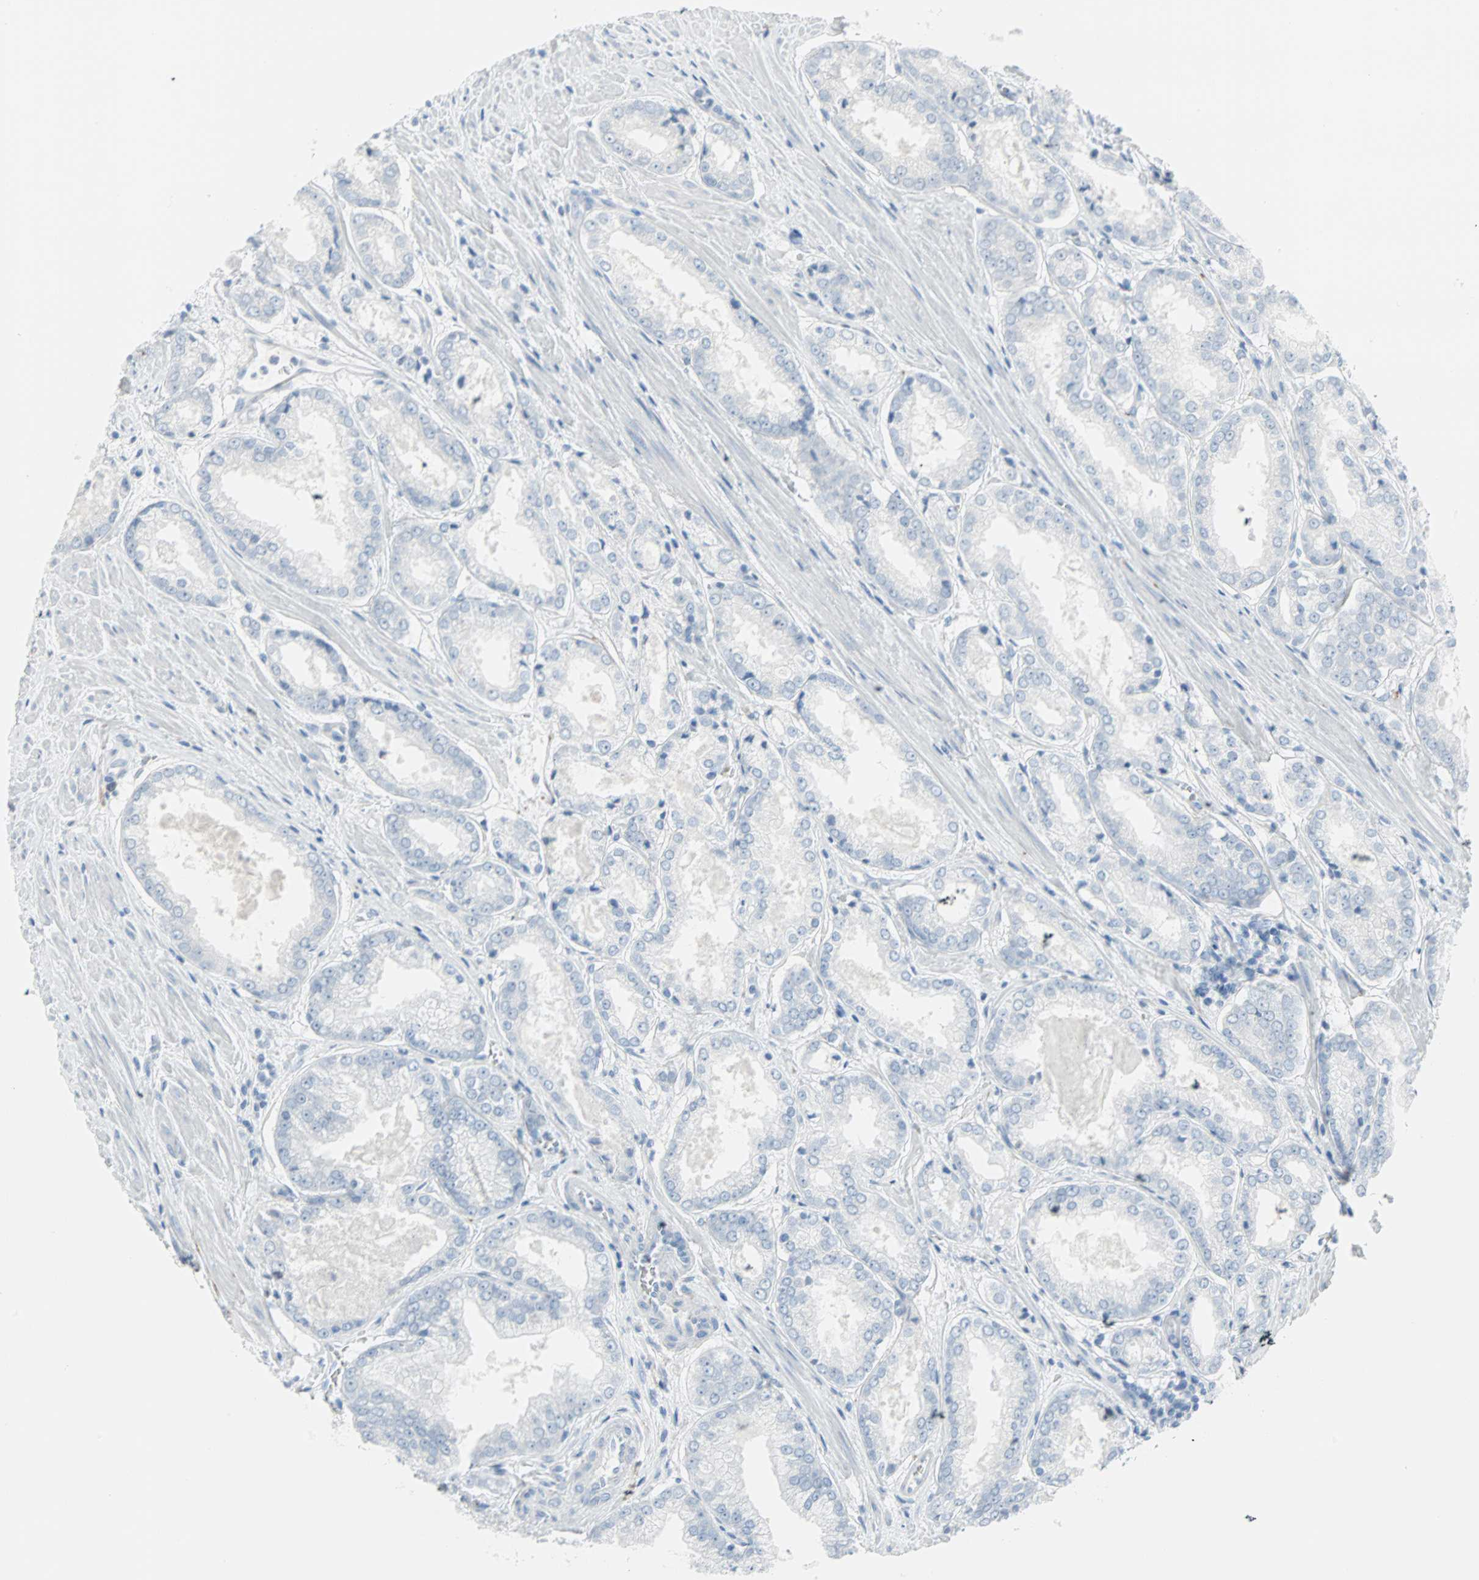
{"staining": {"intensity": "negative", "quantity": "none", "location": "none"}, "tissue": "prostate cancer", "cell_type": "Tumor cells", "image_type": "cancer", "snomed": [{"axis": "morphology", "description": "Adenocarcinoma, Low grade"}, {"axis": "topography", "description": "Prostate"}], "caption": "A photomicrograph of low-grade adenocarcinoma (prostate) stained for a protein reveals no brown staining in tumor cells.", "gene": "STX1A", "patient": {"sex": "male", "age": 64}}